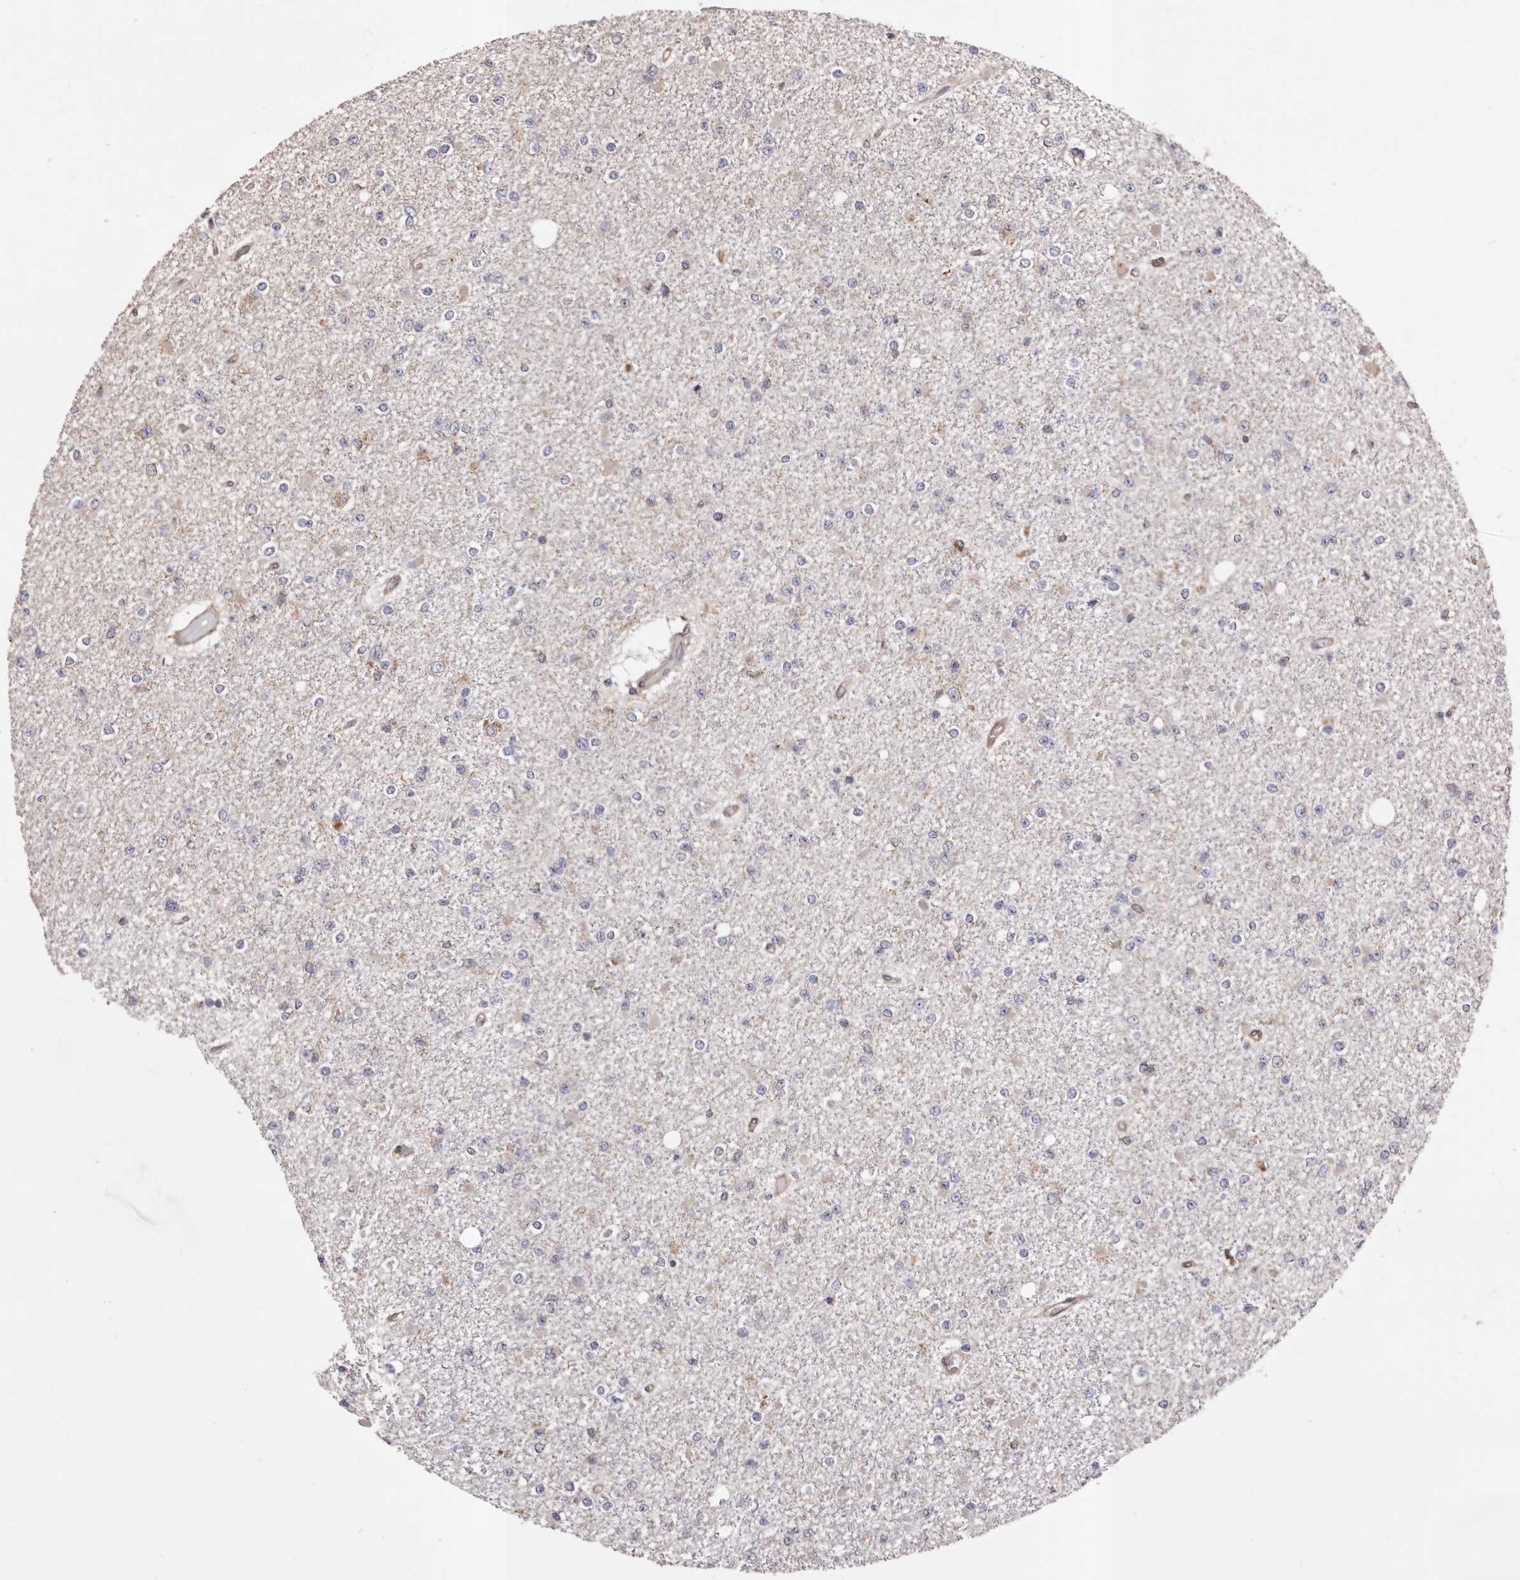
{"staining": {"intensity": "negative", "quantity": "none", "location": "none"}, "tissue": "glioma", "cell_type": "Tumor cells", "image_type": "cancer", "snomed": [{"axis": "morphology", "description": "Glioma, malignant, Low grade"}, {"axis": "topography", "description": "Brain"}], "caption": "Immunohistochemical staining of malignant glioma (low-grade) exhibits no significant staining in tumor cells. (IHC, brightfield microscopy, high magnification).", "gene": "COQ8B", "patient": {"sex": "female", "age": 22}}